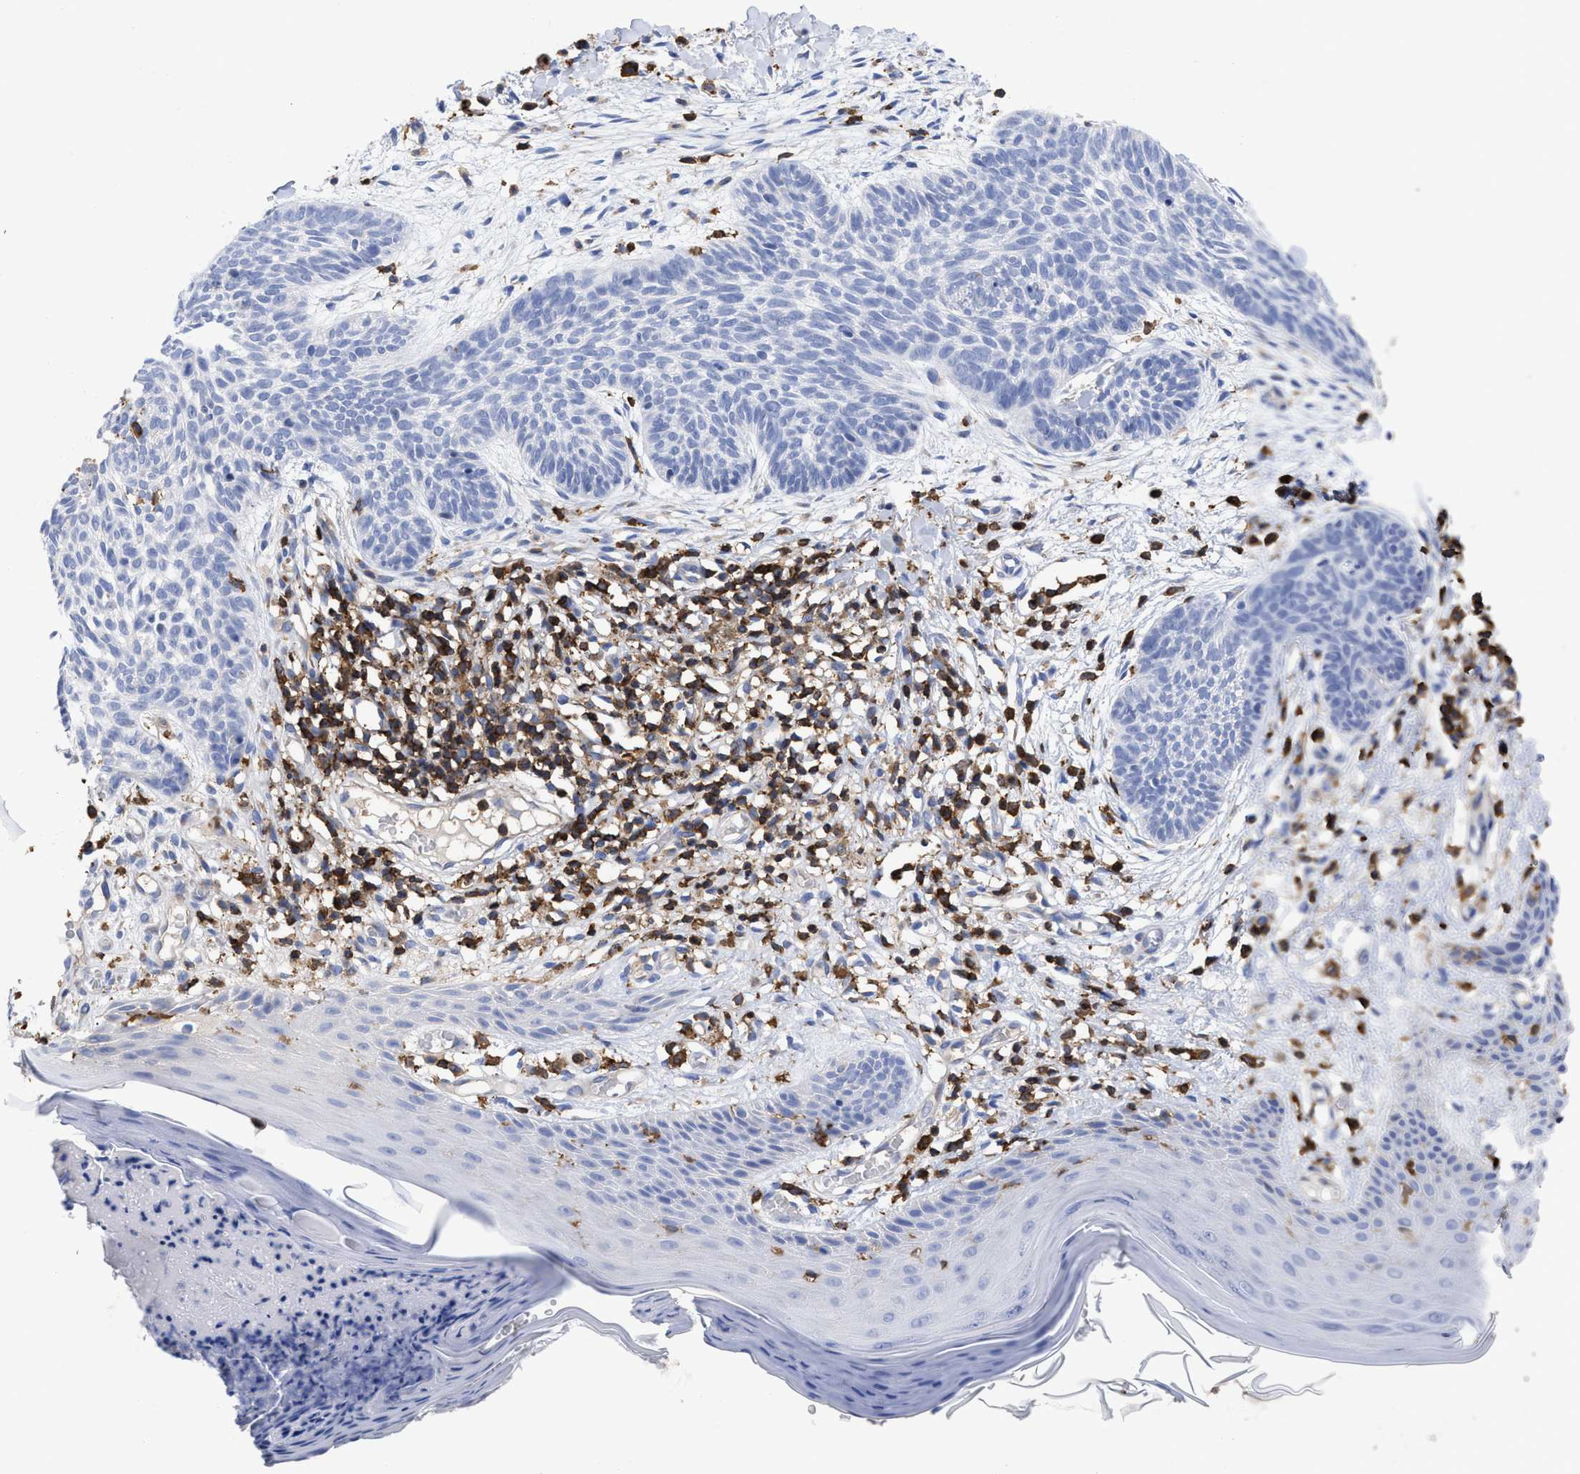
{"staining": {"intensity": "negative", "quantity": "none", "location": "none"}, "tissue": "skin cancer", "cell_type": "Tumor cells", "image_type": "cancer", "snomed": [{"axis": "morphology", "description": "Basal cell carcinoma"}, {"axis": "topography", "description": "Skin"}], "caption": "High power microscopy photomicrograph of an immunohistochemistry (IHC) micrograph of basal cell carcinoma (skin), revealing no significant positivity in tumor cells. (IHC, brightfield microscopy, high magnification).", "gene": "HCLS1", "patient": {"sex": "female", "age": 59}}